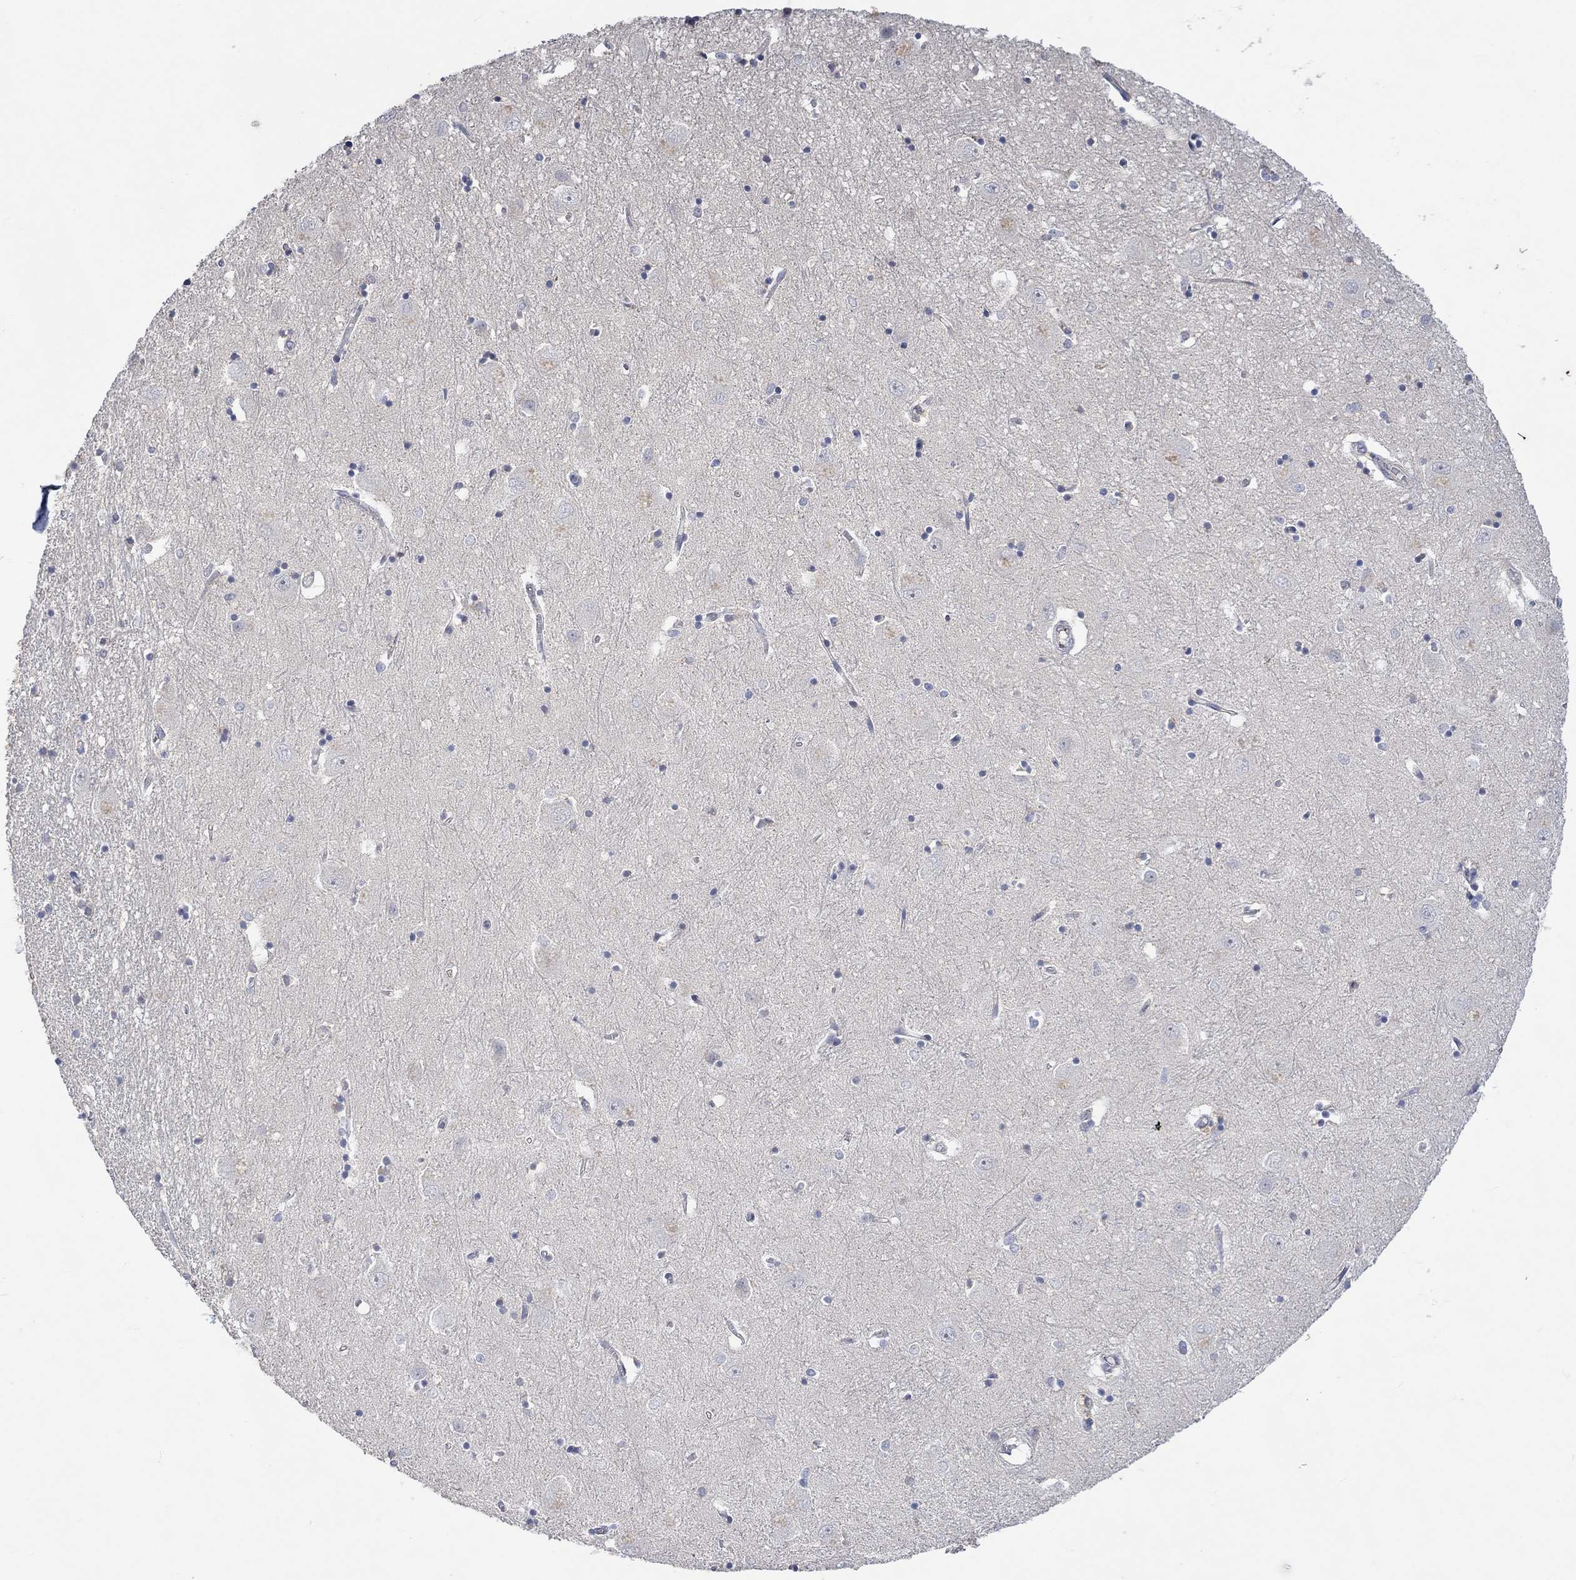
{"staining": {"intensity": "negative", "quantity": "none", "location": "none"}, "tissue": "caudate", "cell_type": "Glial cells", "image_type": "normal", "snomed": [{"axis": "morphology", "description": "Normal tissue, NOS"}, {"axis": "topography", "description": "Lateral ventricle wall"}], "caption": "Benign caudate was stained to show a protein in brown. There is no significant positivity in glial cells. Nuclei are stained in blue.", "gene": "MSTN", "patient": {"sex": "male", "age": 54}}